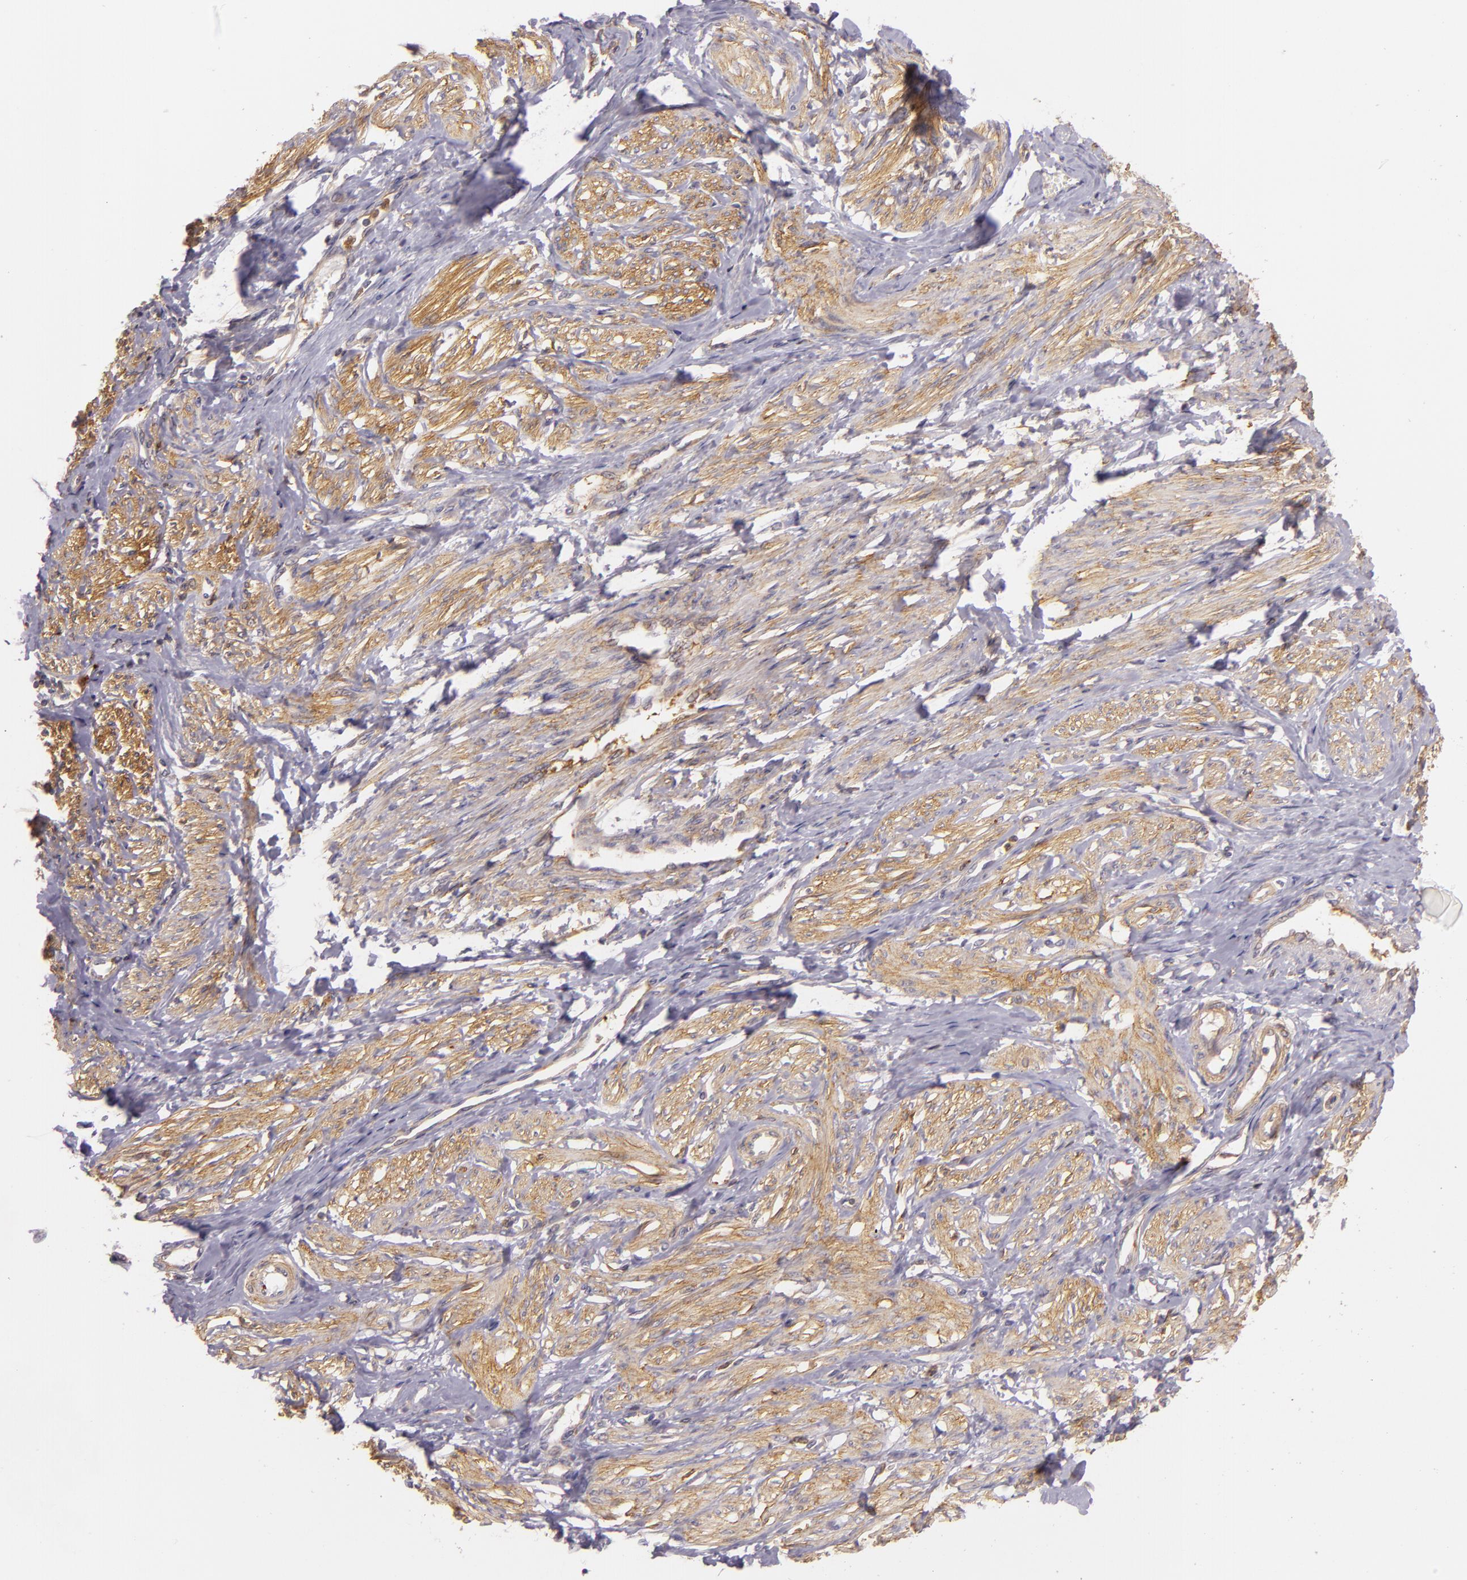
{"staining": {"intensity": "moderate", "quantity": ">75%", "location": "cytoplasmic/membranous"}, "tissue": "smooth muscle", "cell_type": "Smooth muscle cells", "image_type": "normal", "snomed": [{"axis": "morphology", "description": "Normal tissue, NOS"}, {"axis": "topography", "description": "Smooth muscle"}, {"axis": "topography", "description": "Uterus"}], "caption": "A high-resolution image shows immunohistochemistry (IHC) staining of unremarkable smooth muscle, which displays moderate cytoplasmic/membranous expression in about >75% of smooth muscle cells. (DAB IHC, brown staining for protein, blue staining for nuclei).", "gene": "TLN1", "patient": {"sex": "female", "age": 39}}